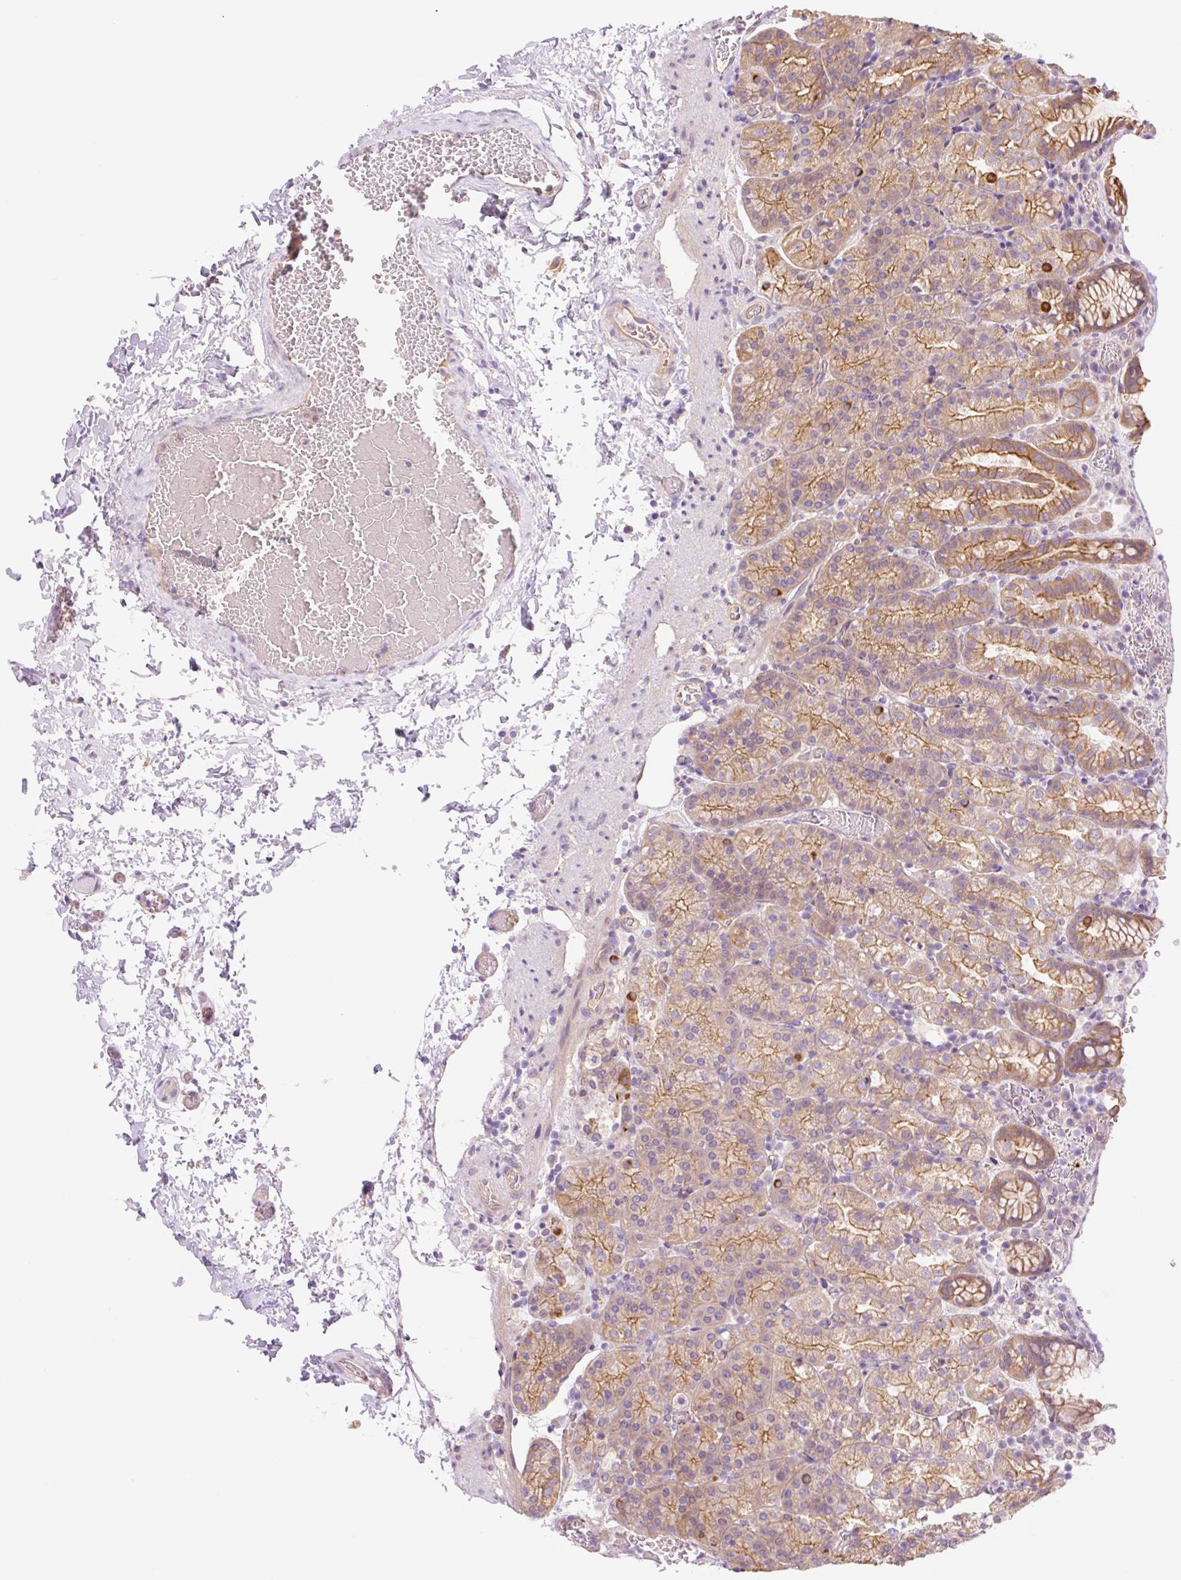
{"staining": {"intensity": "moderate", "quantity": ">75%", "location": "cytoplasmic/membranous"}, "tissue": "stomach", "cell_type": "Glandular cells", "image_type": "normal", "snomed": [{"axis": "morphology", "description": "Normal tissue, NOS"}, {"axis": "topography", "description": "Stomach, upper"}], "caption": "Immunohistochemistry (IHC) image of benign stomach: stomach stained using immunohistochemistry demonstrates medium levels of moderate protein expression localized specifically in the cytoplasmic/membranous of glandular cells, appearing as a cytoplasmic/membranous brown color.", "gene": "NLRP5", "patient": {"sex": "female", "age": 81}}